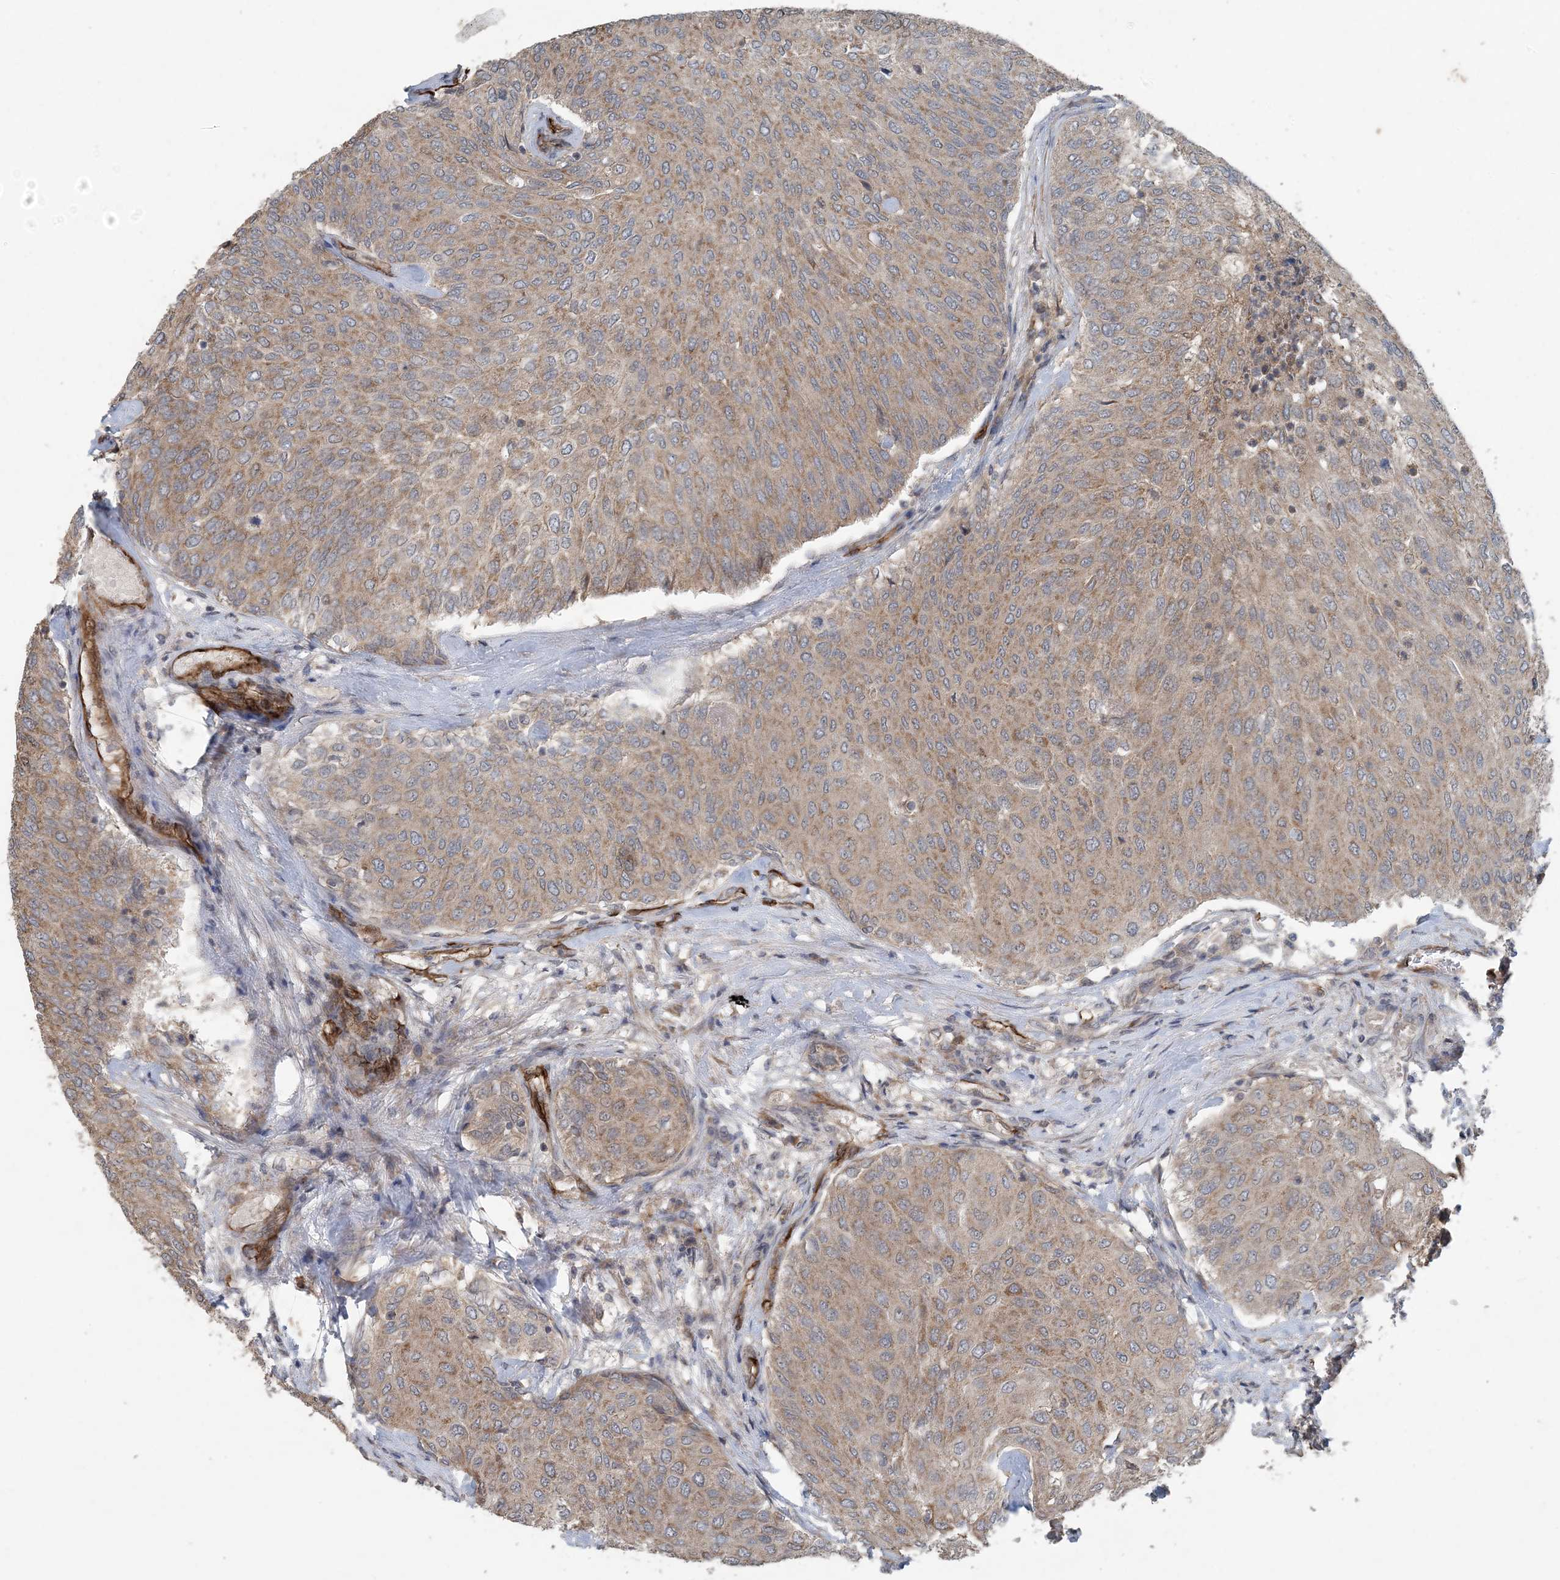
{"staining": {"intensity": "moderate", "quantity": ">75%", "location": "cytoplasmic/membranous"}, "tissue": "urothelial cancer", "cell_type": "Tumor cells", "image_type": "cancer", "snomed": [{"axis": "morphology", "description": "Urothelial carcinoma, Low grade"}, {"axis": "topography", "description": "Urinary bladder"}], "caption": "Human urothelial cancer stained with a protein marker shows moderate staining in tumor cells.", "gene": "MYO9B", "patient": {"sex": "female", "age": 79}}